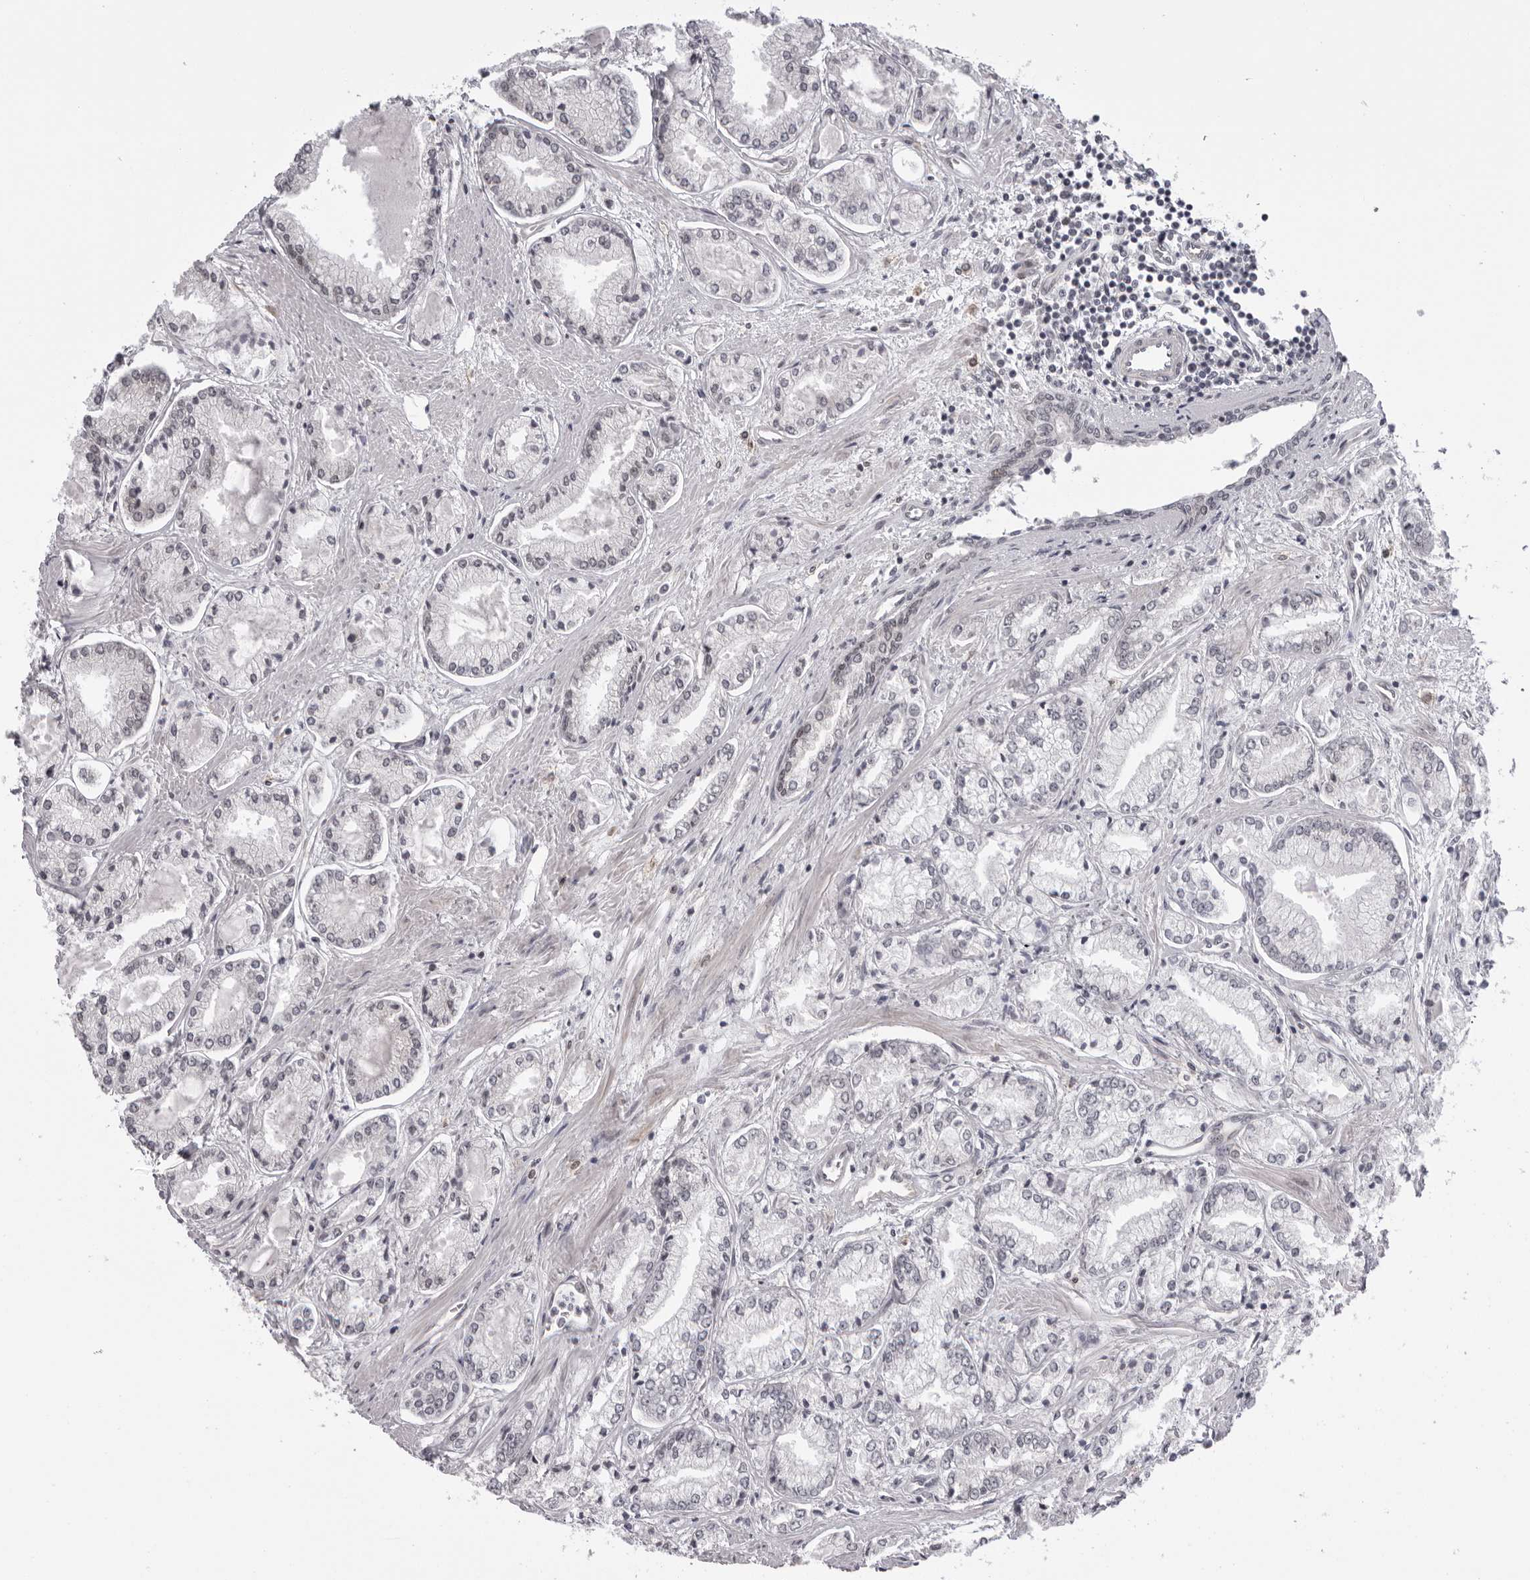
{"staining": {"intensity": "negative", "quantity": "none", "location": "none"}, "tissue": "prostate cancer", "cell_type": "Tumor cells", "image_type": "cancer", "snomed": [{"axis": "morphology", "description": "Adenocarcinoma, Low grade"}, {"axis": "topography", "description": "Prostate"}], "caption": "This is an immunohistochemistry photomicrograph of prostate cancer. There is no positivity in tumor cells.", "gene": "GCSAML", "patient": {"sex": "male", "age": 52}}